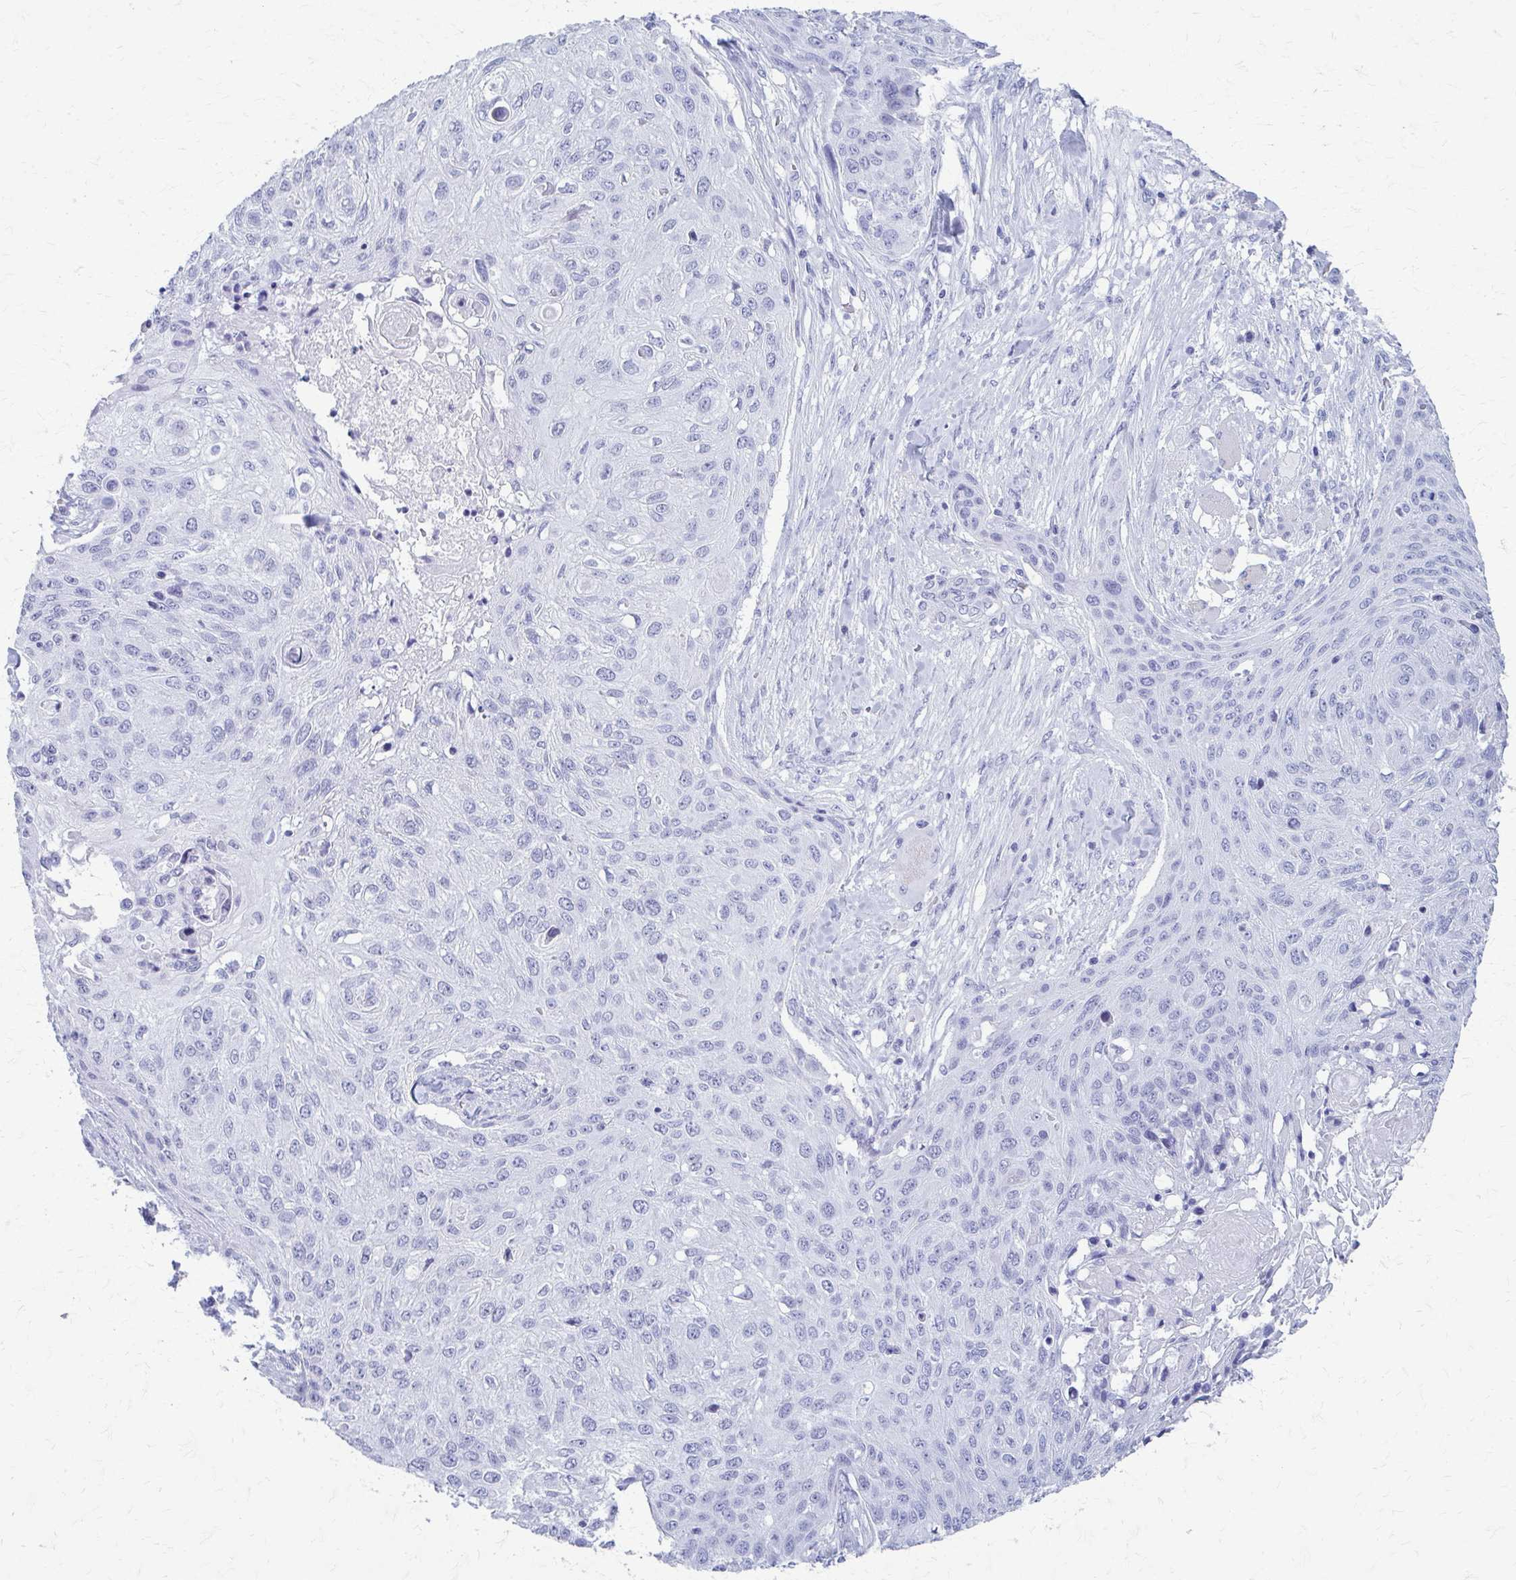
{"staining": {"intensity": "negative", "quantity": "none", "location": "none"}, "tissue": "skin cancer", "cell_type": "Tumor cells", "image_type": "cancer", "snomed": [{"axis": "morphology", "description": "Squamous cell carcinoma, NOS"}, {"axis": "topography", "description": "Skin"}], "caption": "Protein analysis of skin cancer (squamous cell carcinoma) exhibits no significant positivity in tumor cells. (DAB (3,3'-diaminobenzidine) immunohistochemistry (IHC) with hematoxylin counter stain).", "gene": "CELF5", "patient": {"sex": "female", "age": 87}}